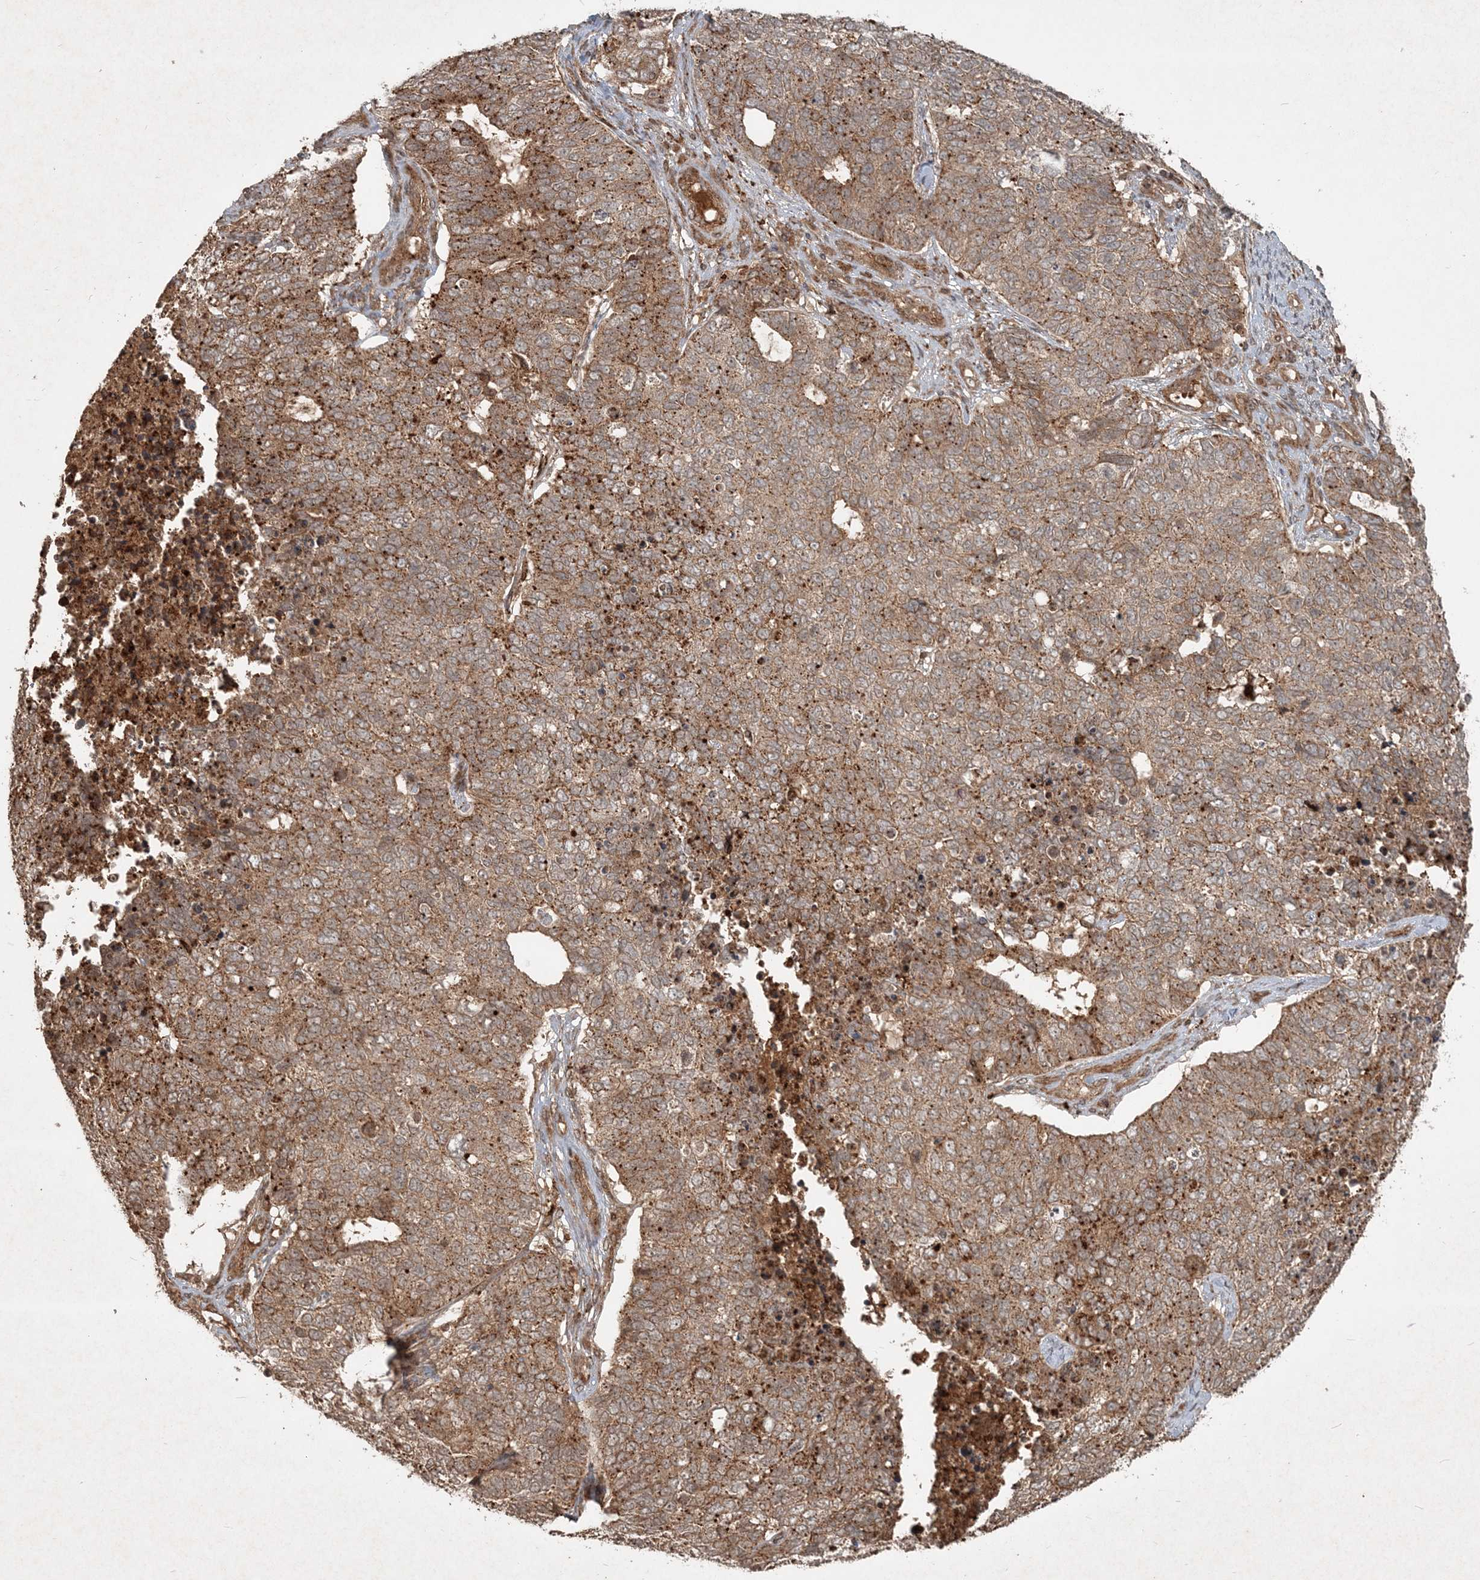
{"staining": {"intensity": "moderate", "quantity": ">75%", "location": "cytoplasmic/membranous"}, "tissue": "cervical cancer", "cell_type": "Tumor cells", "image_type": "cancer", "snomed": [{"axis": "morphology", "description": "Squamous cell carcinoma, NOS"}, {"axis": "topography", "description": "Cervix"}], "caption": "The image reveals staining of cervical squamous cell carcinoma, revealing moderate cytoplasmic/membranous protein staining (brown color) within tumor cells.", "gene": "NARS1", "patient": {"sex": "female", "age": 63}}